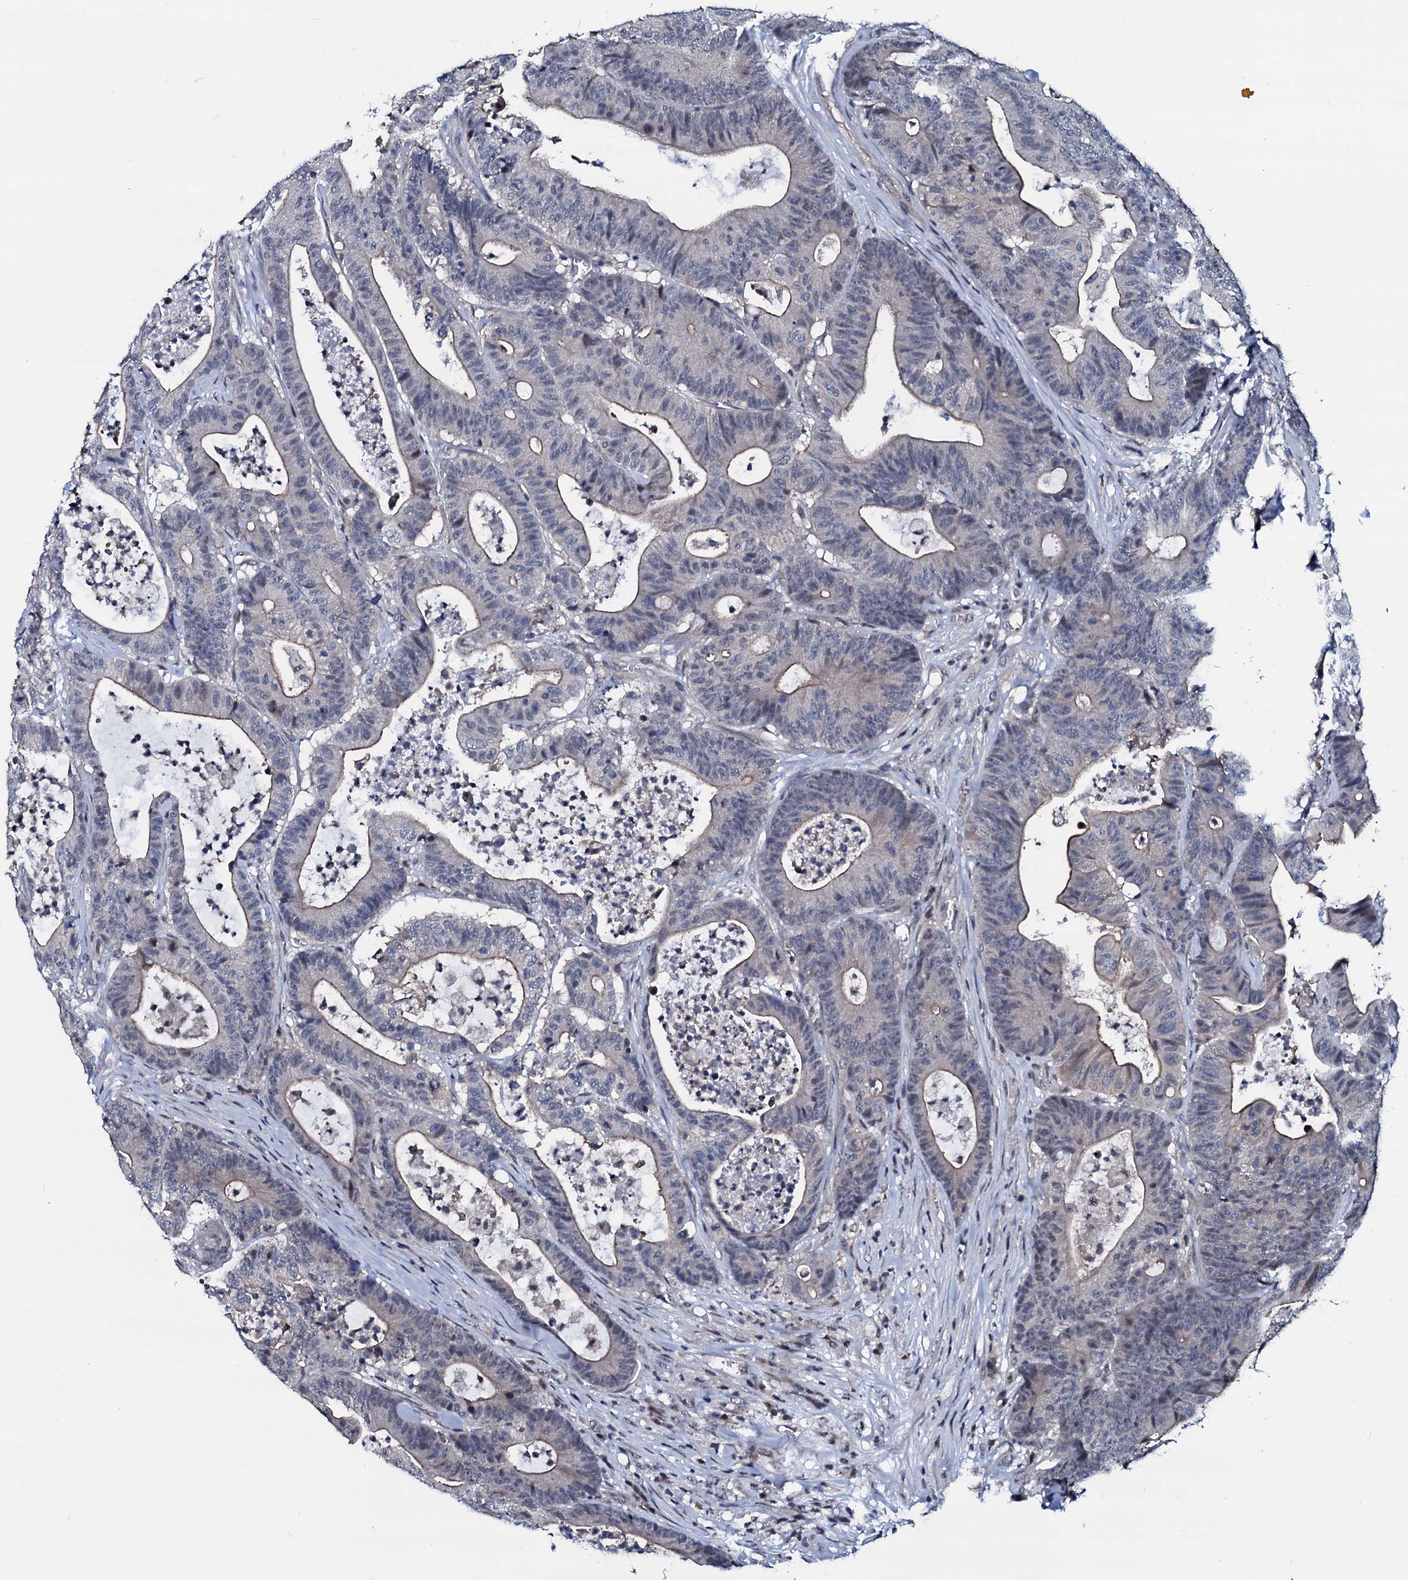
{"staining": {"intensity": "moderate", "quantity": "<25%", "location": "cytoplasmic/membranous"}, "tissue": "colorectal cancer", "cell_type": "Tumor cells", "image_type": "cancer", "snomed": [{"axis": "morphology", "description": "Adenocarcinoma, NOS"}, {"axis": "topography", "description": "Colon"}], "caption": "Immunohistochemical staining of adenocarcinoma (colorectal) displays low levels of moderate cytoplasmic/membranous positivity in about <25% of tumor cells.", "gene": "OGFOD2", "patient": {"sex": "female", "age": 84}}